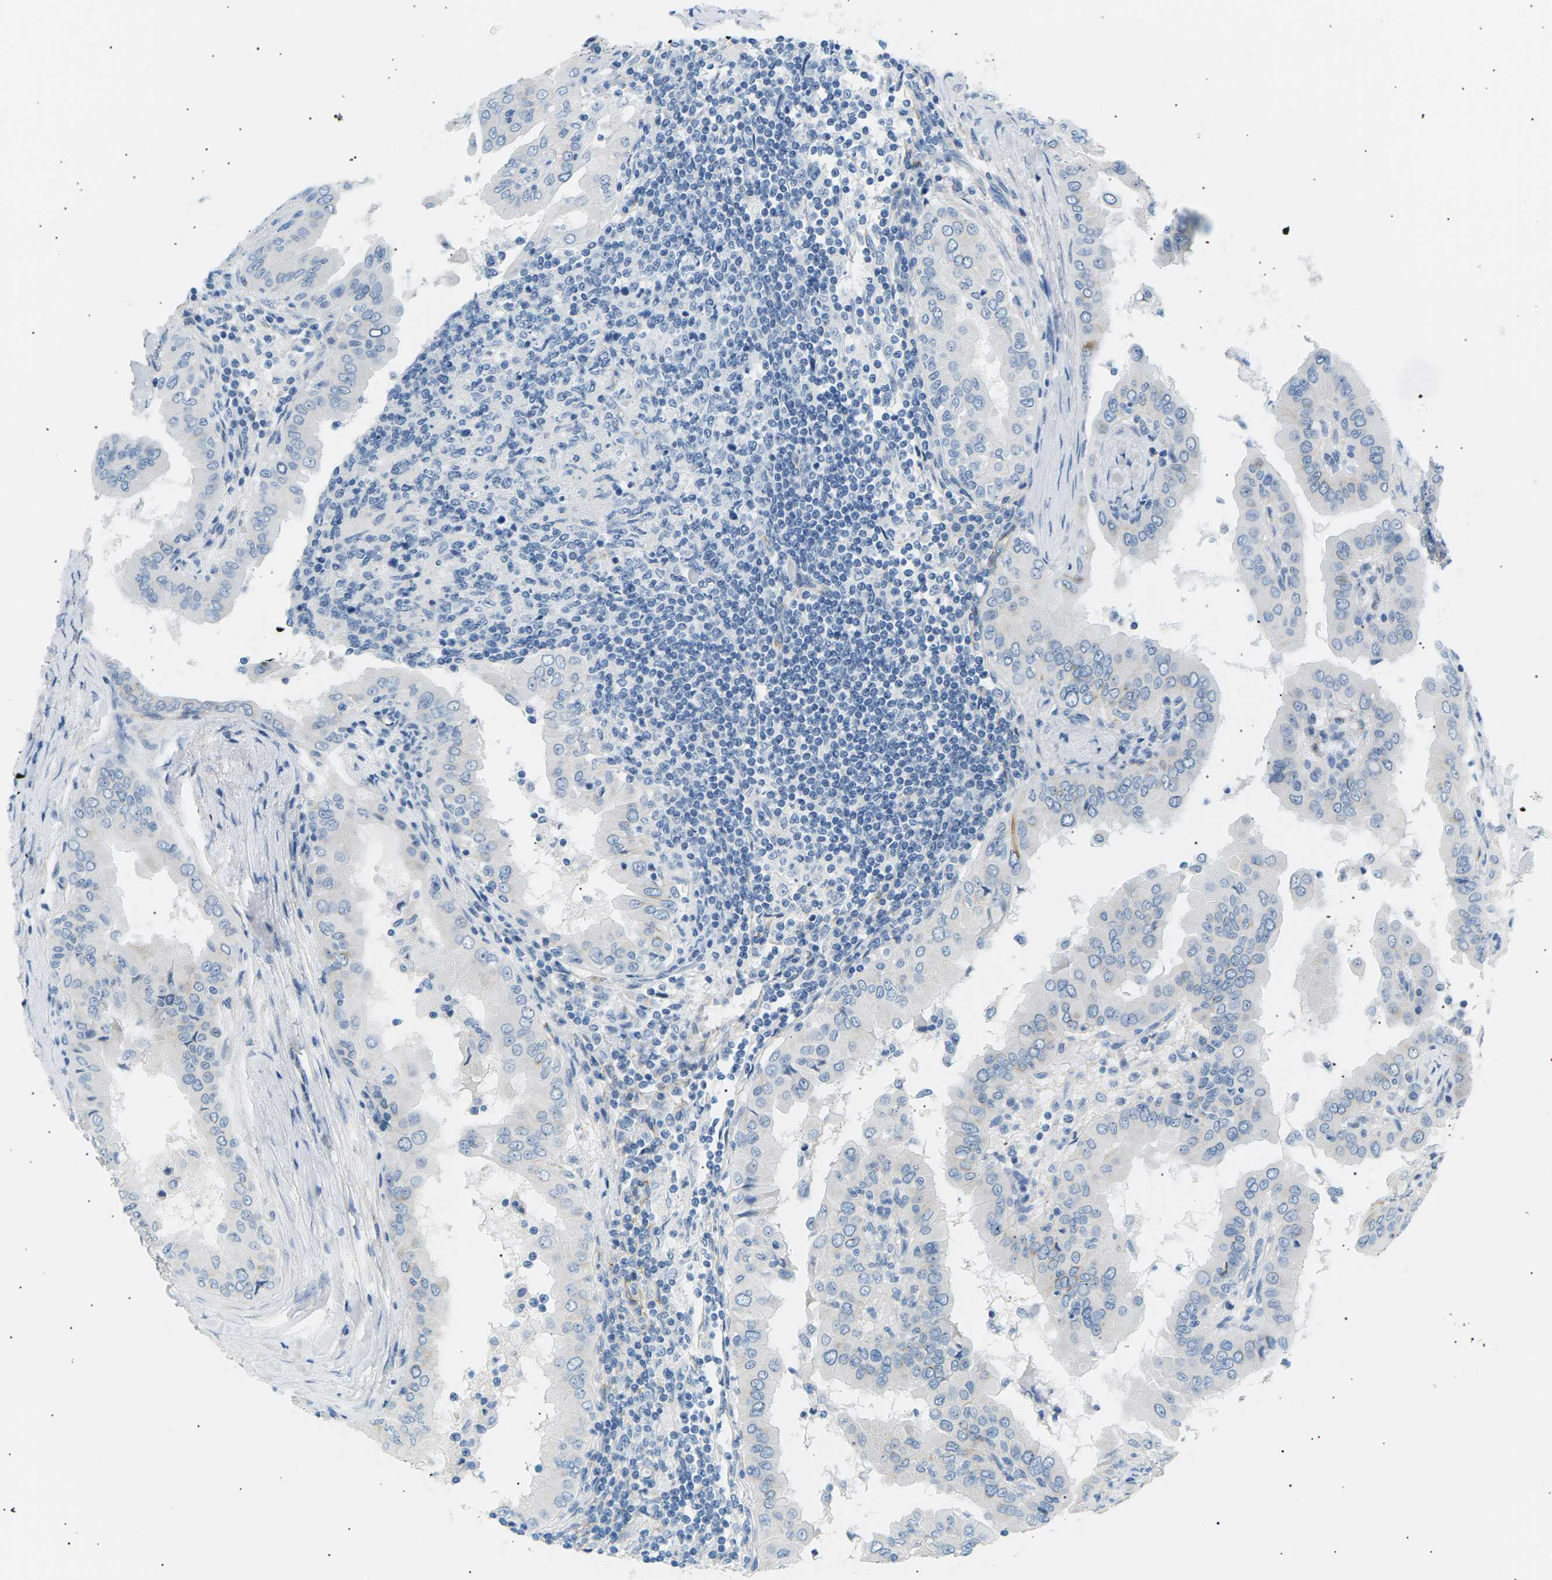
{"staining": {"intensity": "negative", "quantity": "none", "location": "none"}, "tissue": "thyroid cancer", "cell_type": "Tumor cells", "image_type": "cancer", "snomed": [{"axis": "morphology", "description": "Papillary adenocarcinoma, NOS"}, {"axis": "topography", "description": "Thyroid gland"}], "caption": "This histopathology image is of thyroid cancer (papillary adenocarcinoma) stained with immunohistochemistry to label a protein in brown with the nuclei are counter-stained blue. There is no expression in tumor cells.", "gene": "SEPTIN5", "patient": {"sex": "male", "age": 33}}